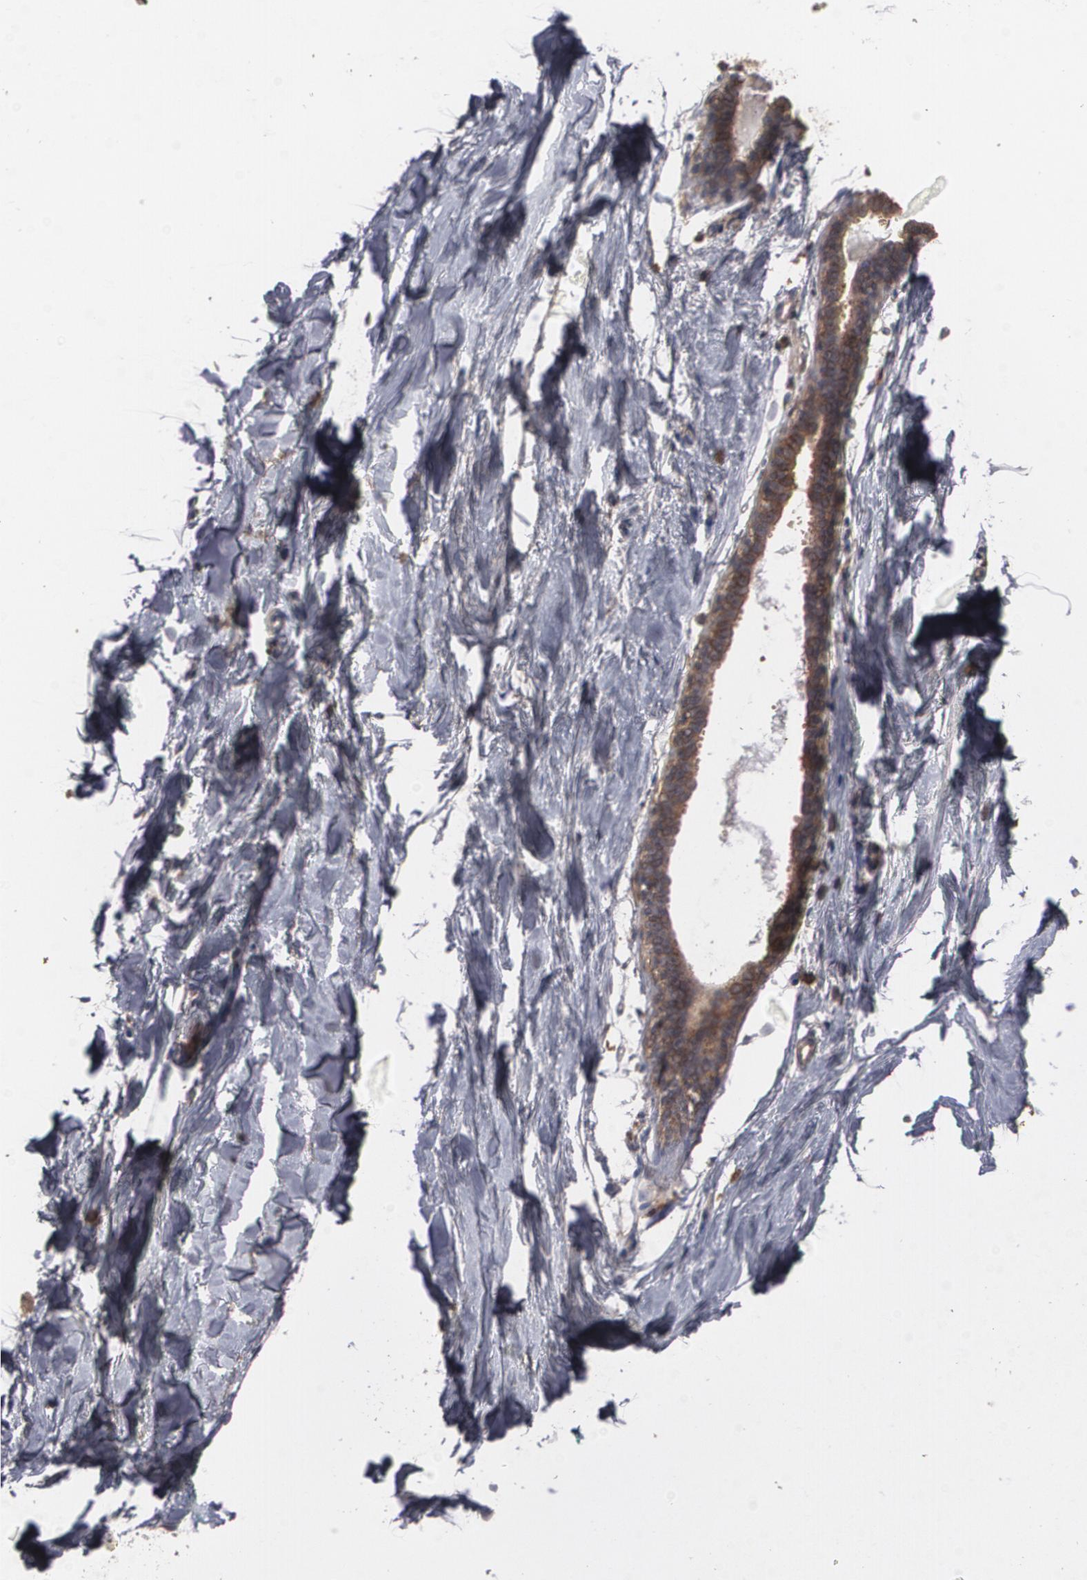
{"staining": {"intensity": "negative", "quantity": "none", "location": "none"}, "tissue": "breast", "cell_type": "Adipocytes", "image_type": "normal", "snomed": [{"axis": "morphology", "description": "Normal tissue, NOS"}, {"axis": "topography", "description": "Breast"}], "caption": "Breast stained for a protein using IHC displays no staining adipocytes.", "gene": "ARF6", "patient": {"sex": "female", "age": 23}}